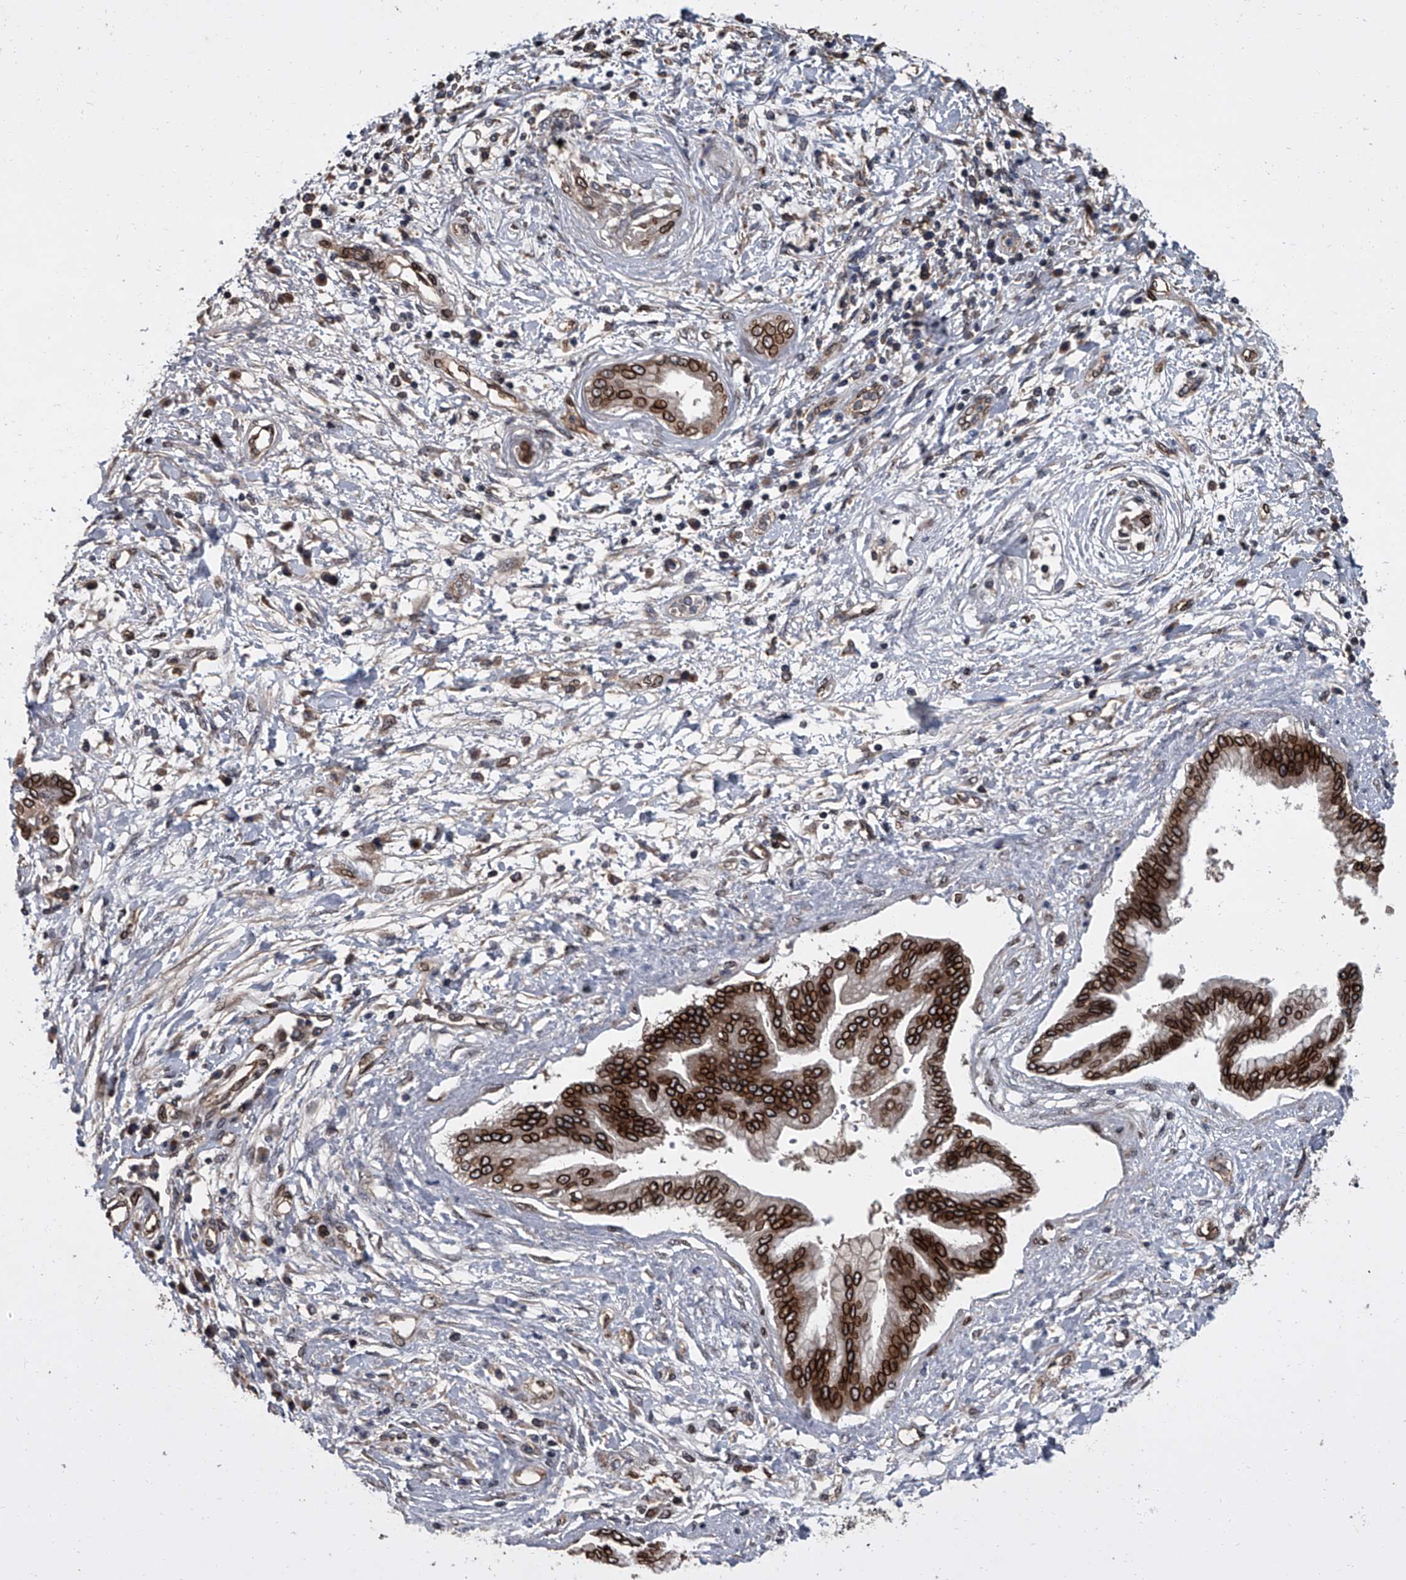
{"staining": {"intensity": "strong", "quantity": ">75%", "location": "cytoplasmic/membranous,nuclear"}, "tissue": "pancreatic cancer", "cell_type": "Tumor cells", "image_type": "cancer", "snomed": [{"axis": "morphology", "description": "Adenocarcinoma, NOS"}, {"axis": "topography", "description": "Pancreas"}], "caption": "An immunohistochemistry image of tumor tissue is shown. Protein staining in brown shows strong cytoplasmic/membranous and nuclear positivity in adenocarcinoma (pancreatic) within tumor cells.", "gene": "LRRC8C", "patient": {"sex": "female", "age": 56}}